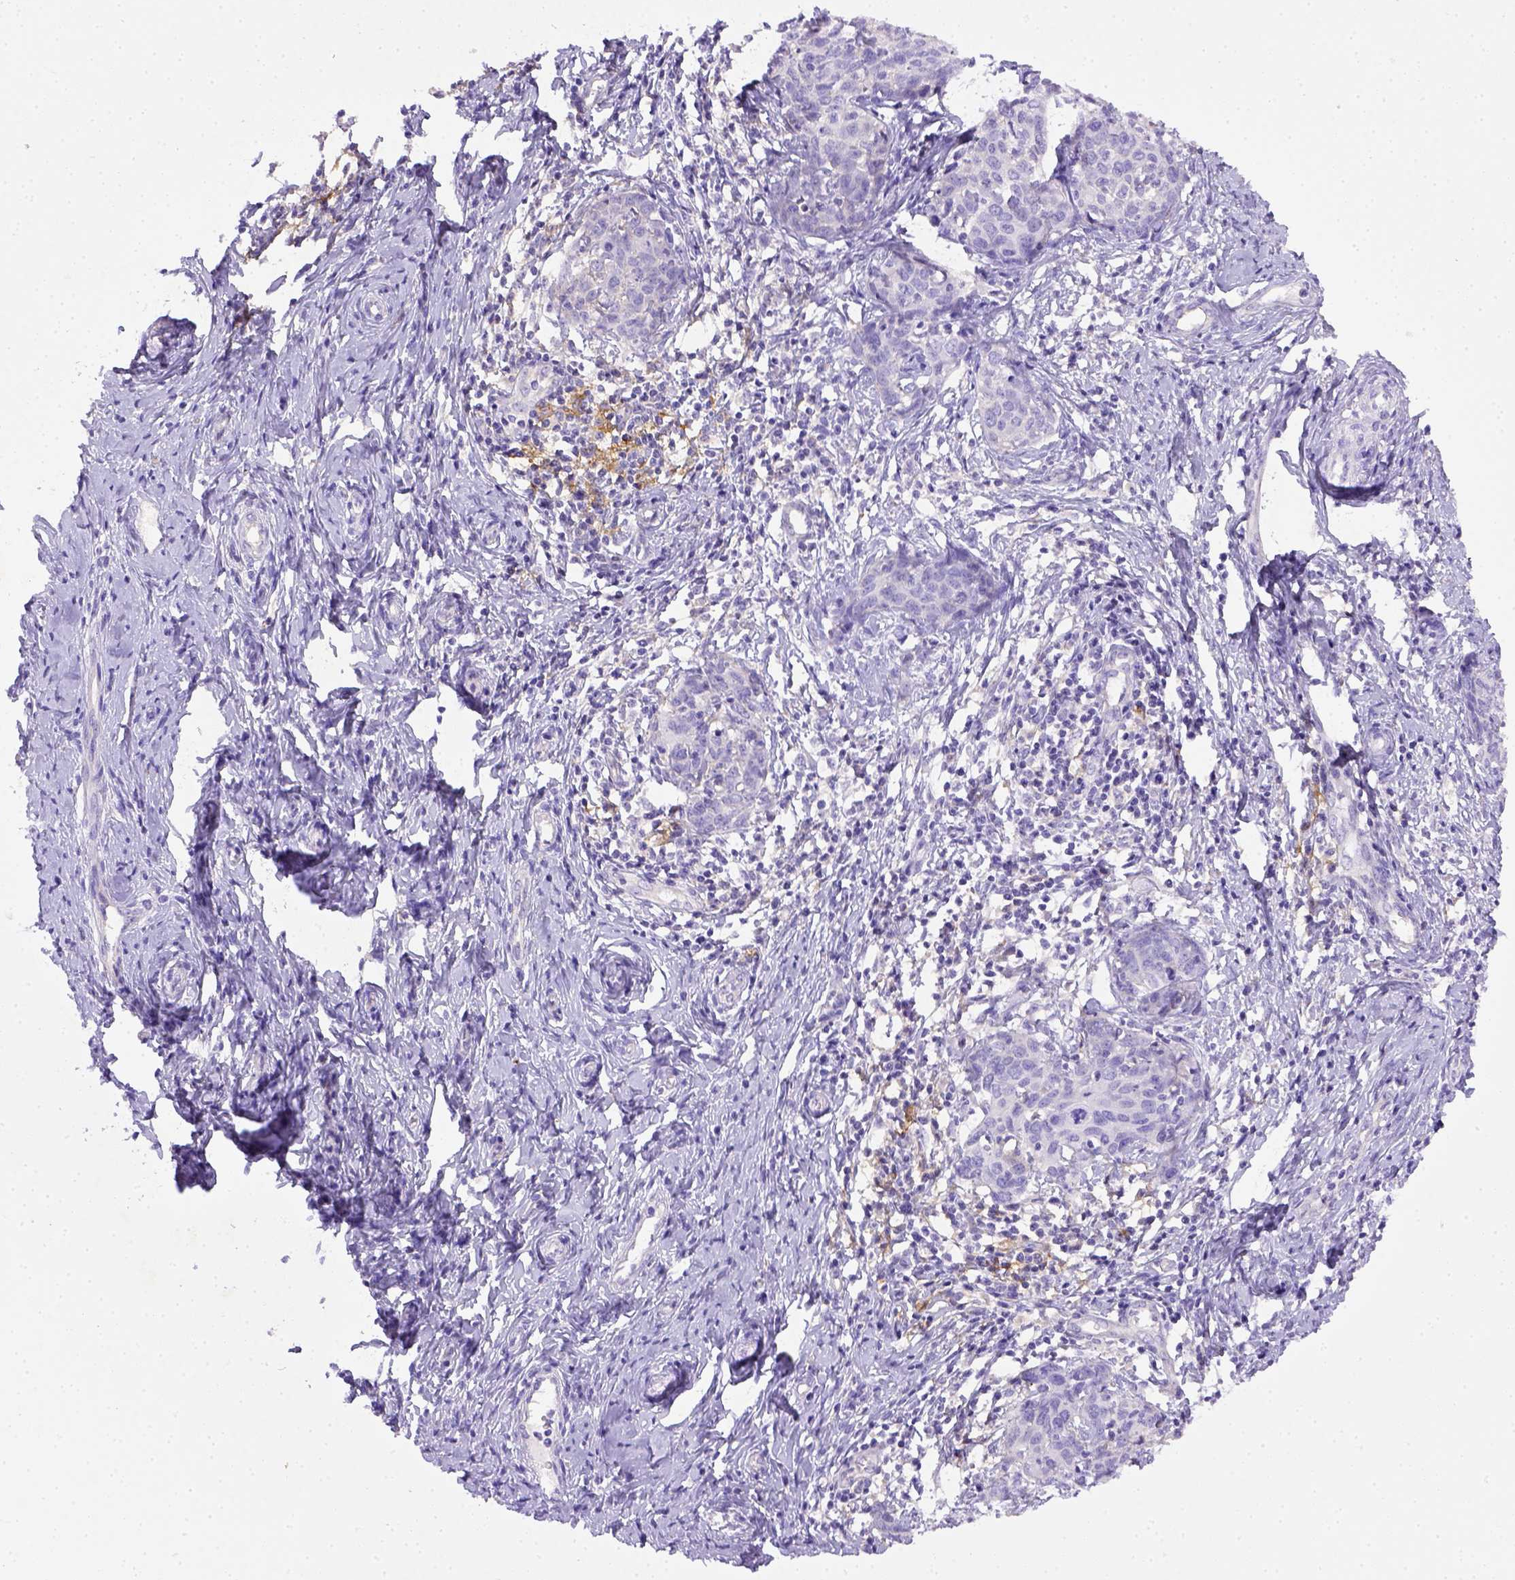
{"staining": {"intensity": "negative", "quantity": "none", "location": "none"}, "tissue": "cervical cancer", "cell_type": "Tumor cells", "image_type": "cancer", "snomed": [{"axis": "morphology", "description": "Squamous cell carcinoma, NOS"}, {"axis": "topography", "description": "Cervix"}], "caption": "A micrograph of cervical cancer (squamous cell carcinoma) stained for a protein reveals no brown staining in tumor cells.", "gene": "CD40", "patient": {"sex": "female", "age": 62}}